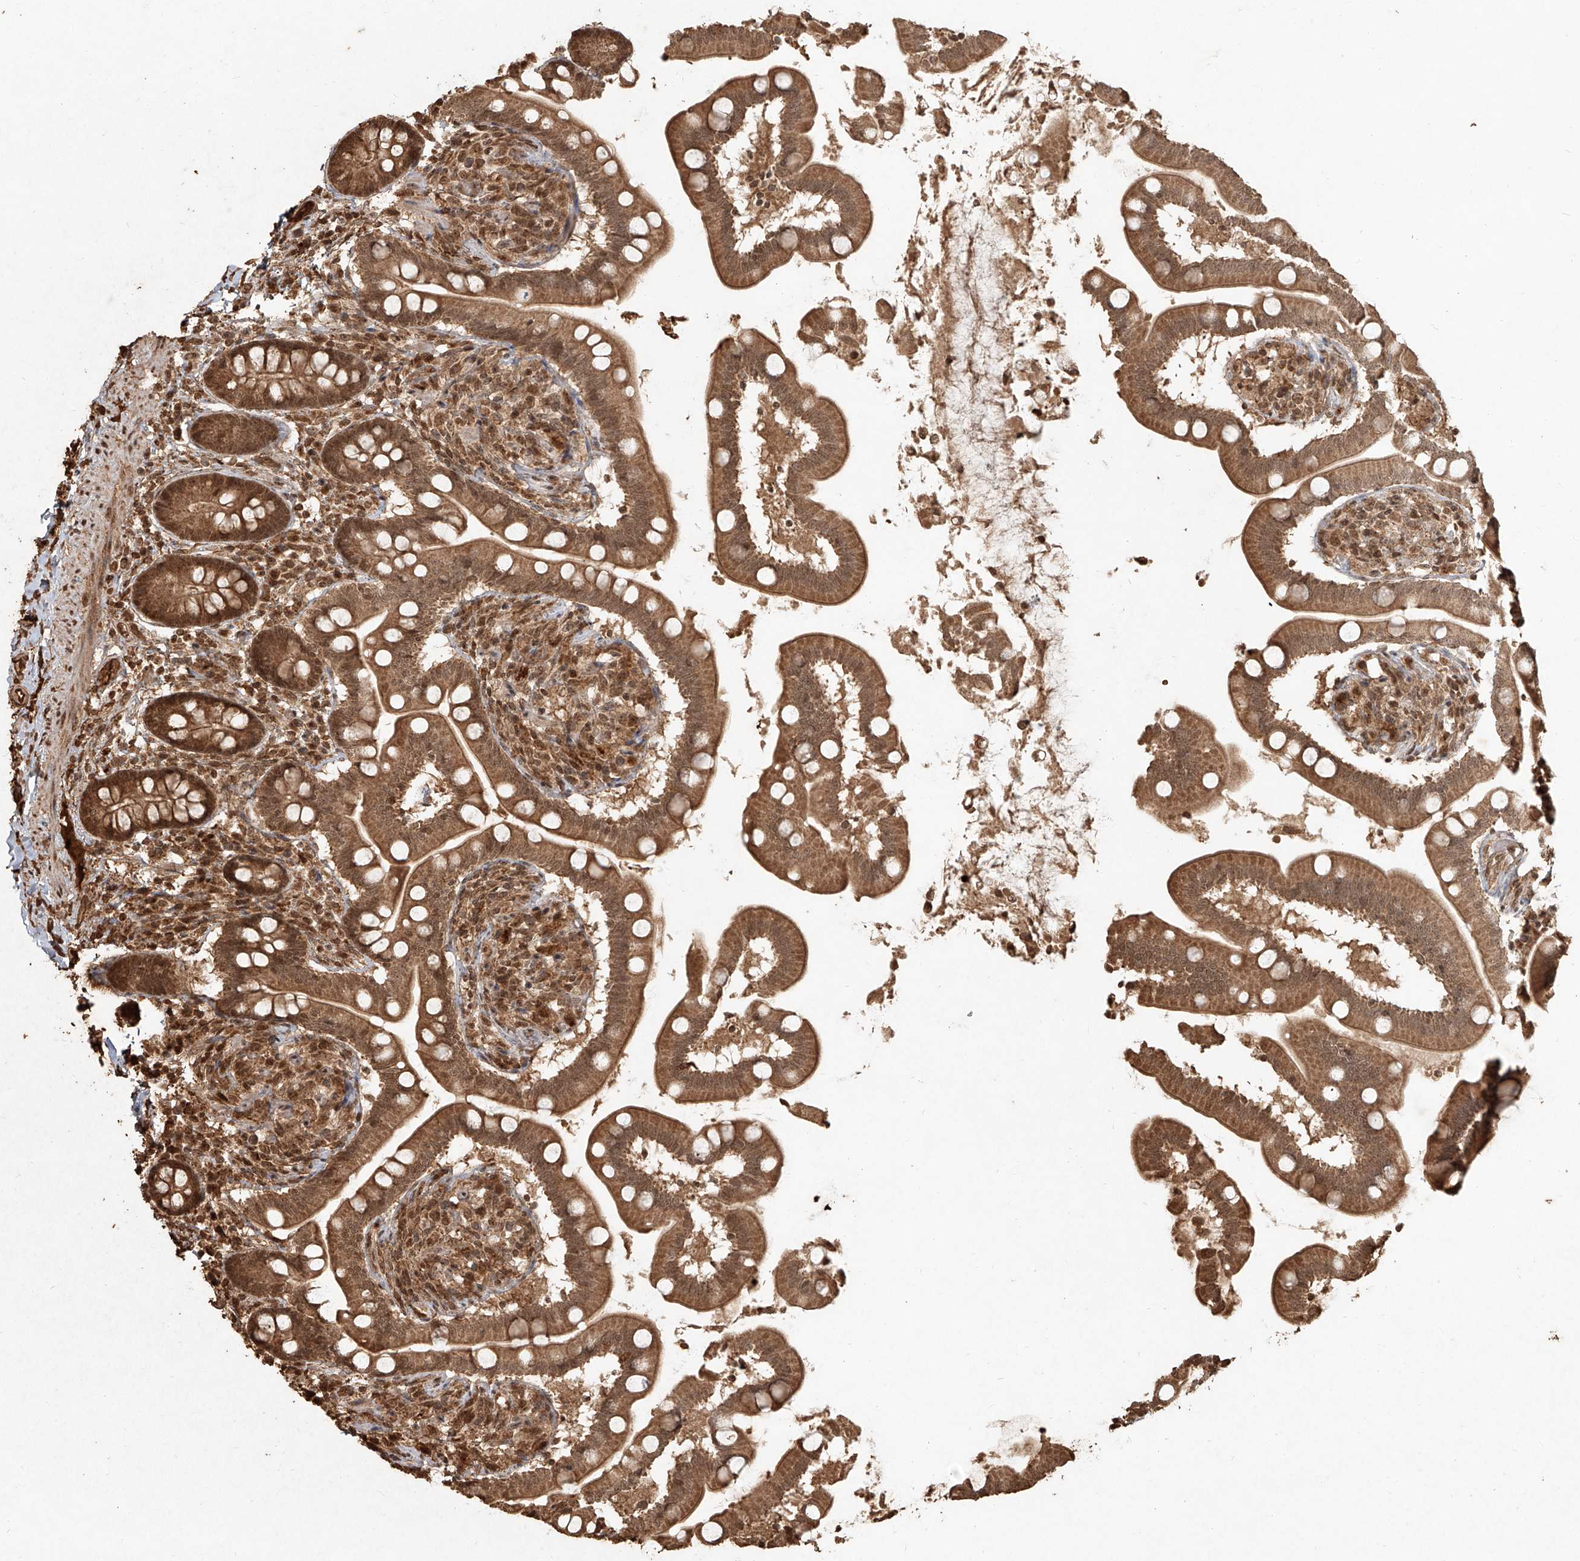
{"staining": {"intensity": "moderate", "quantity": ">75%", "location": "cytoplasmic/membranous,nuclear"}, "tissue": "small intestine", "cell_type": "Glandular cells", "image_type": "normal", "snomed": [{"axis": "morphology", "description": "Normal tissue, NOS"}, {"axis": "topography", "description": "Small intestine"}], "caption": "The photomicrograph reveals immunohistochemical staining of unremarkable small intestine. There is moderate cytoplasmic/membranous,nuclear expression is seen in approximately >75% of glandular cells. (DAB IHC, brown staining for protein, blue staining for nuclei).", "gene": "UBE2K", "patient": {"sex": "female", "age": 64}}